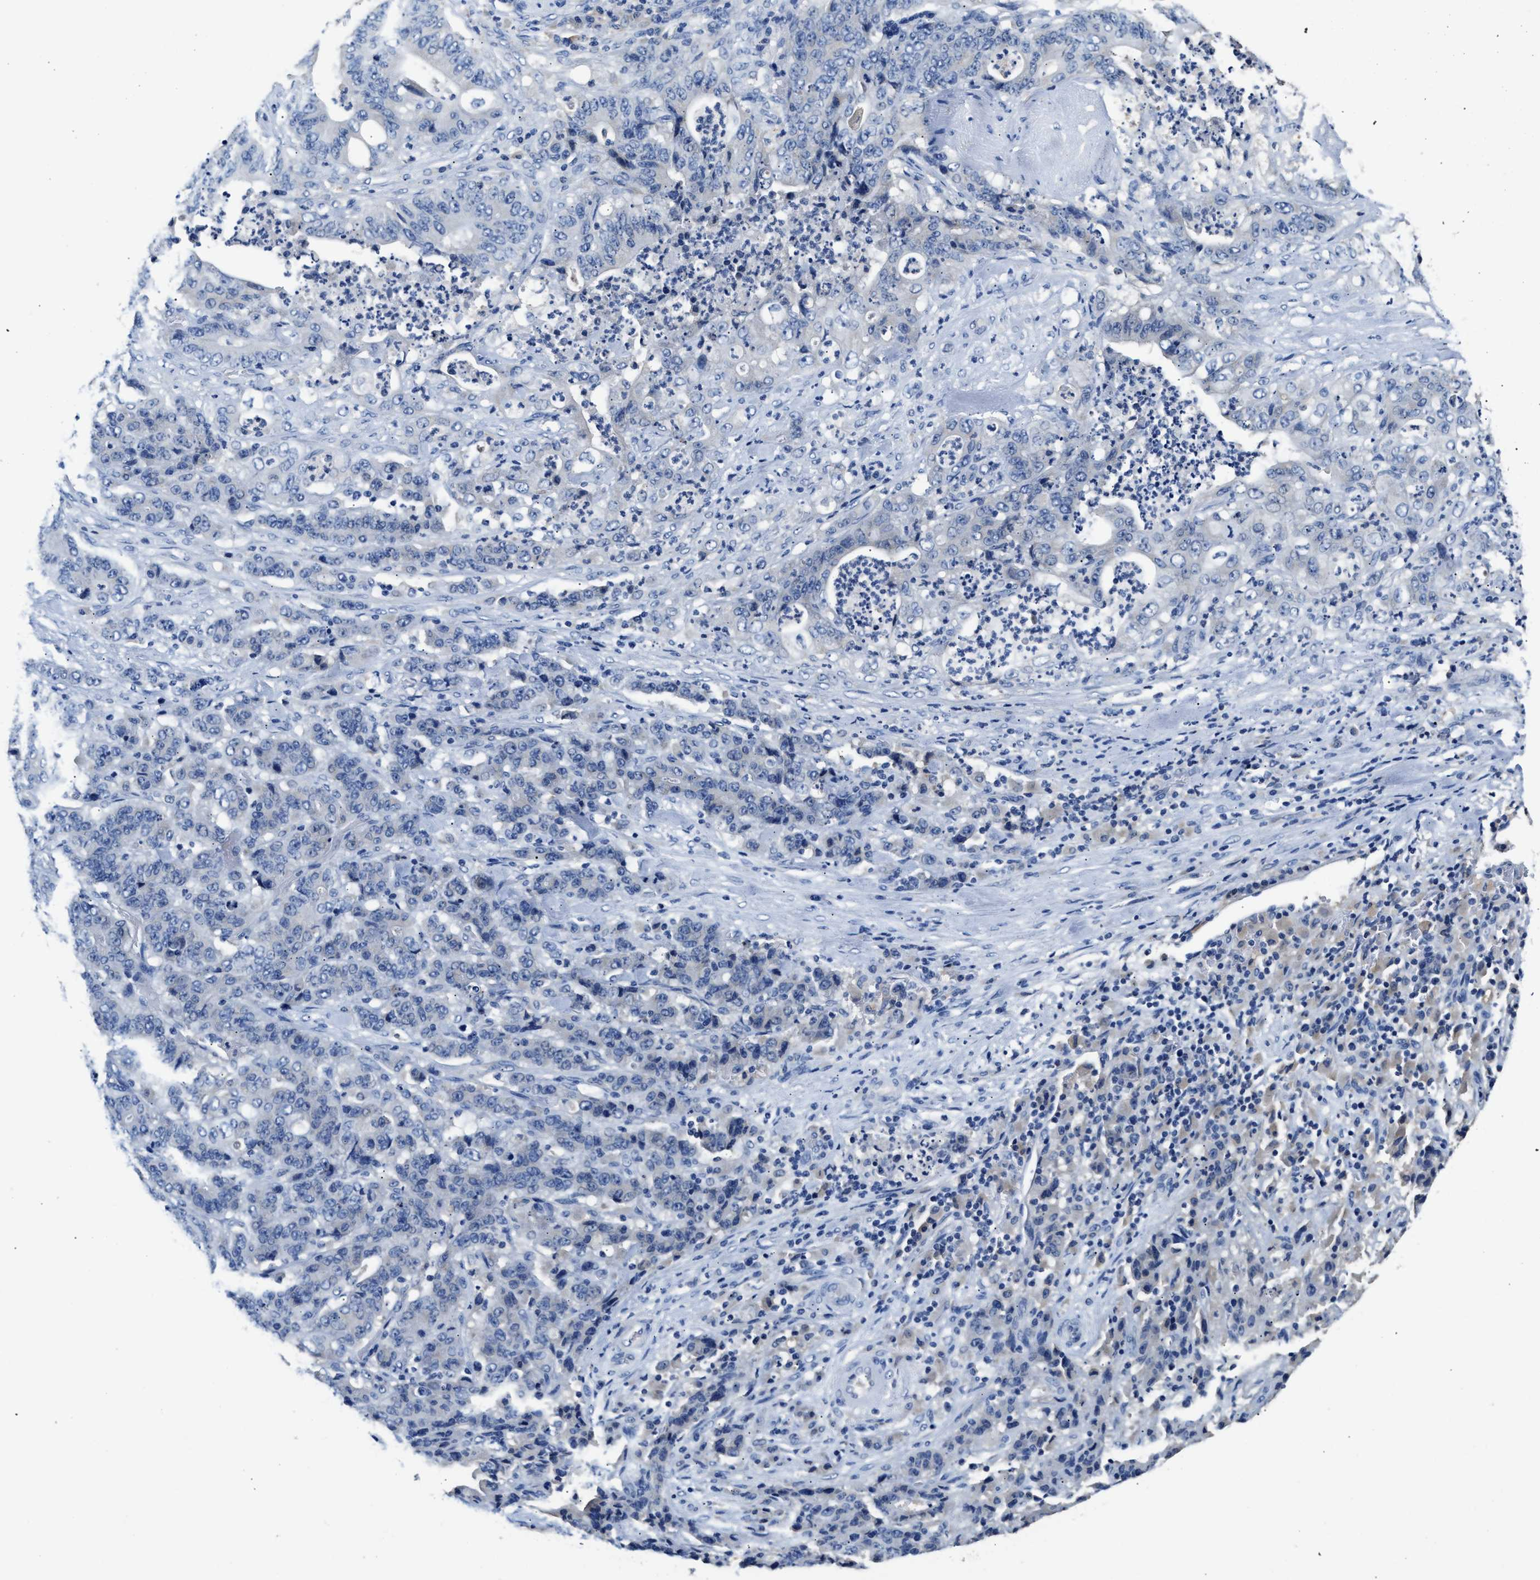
{"staining": {"intensity": "negative", "quantity": "none", "location": "none"}, "tissue": "stomach cancer", "cell_type": "Tumor cells", "image_type": "cancer", "snomed": [{"axis": "morphology", "description": "Adenocarcinoma, NOS"}, {"axis": "topography", "description": "Stomach"}], "caption": "Immunohistochemical staining of adenocarcinoma (stomach) reveals no significant positivity in tumor cells.", "gene": "SLCO2B1", "patient": {"sex": "female", "age": 73}}